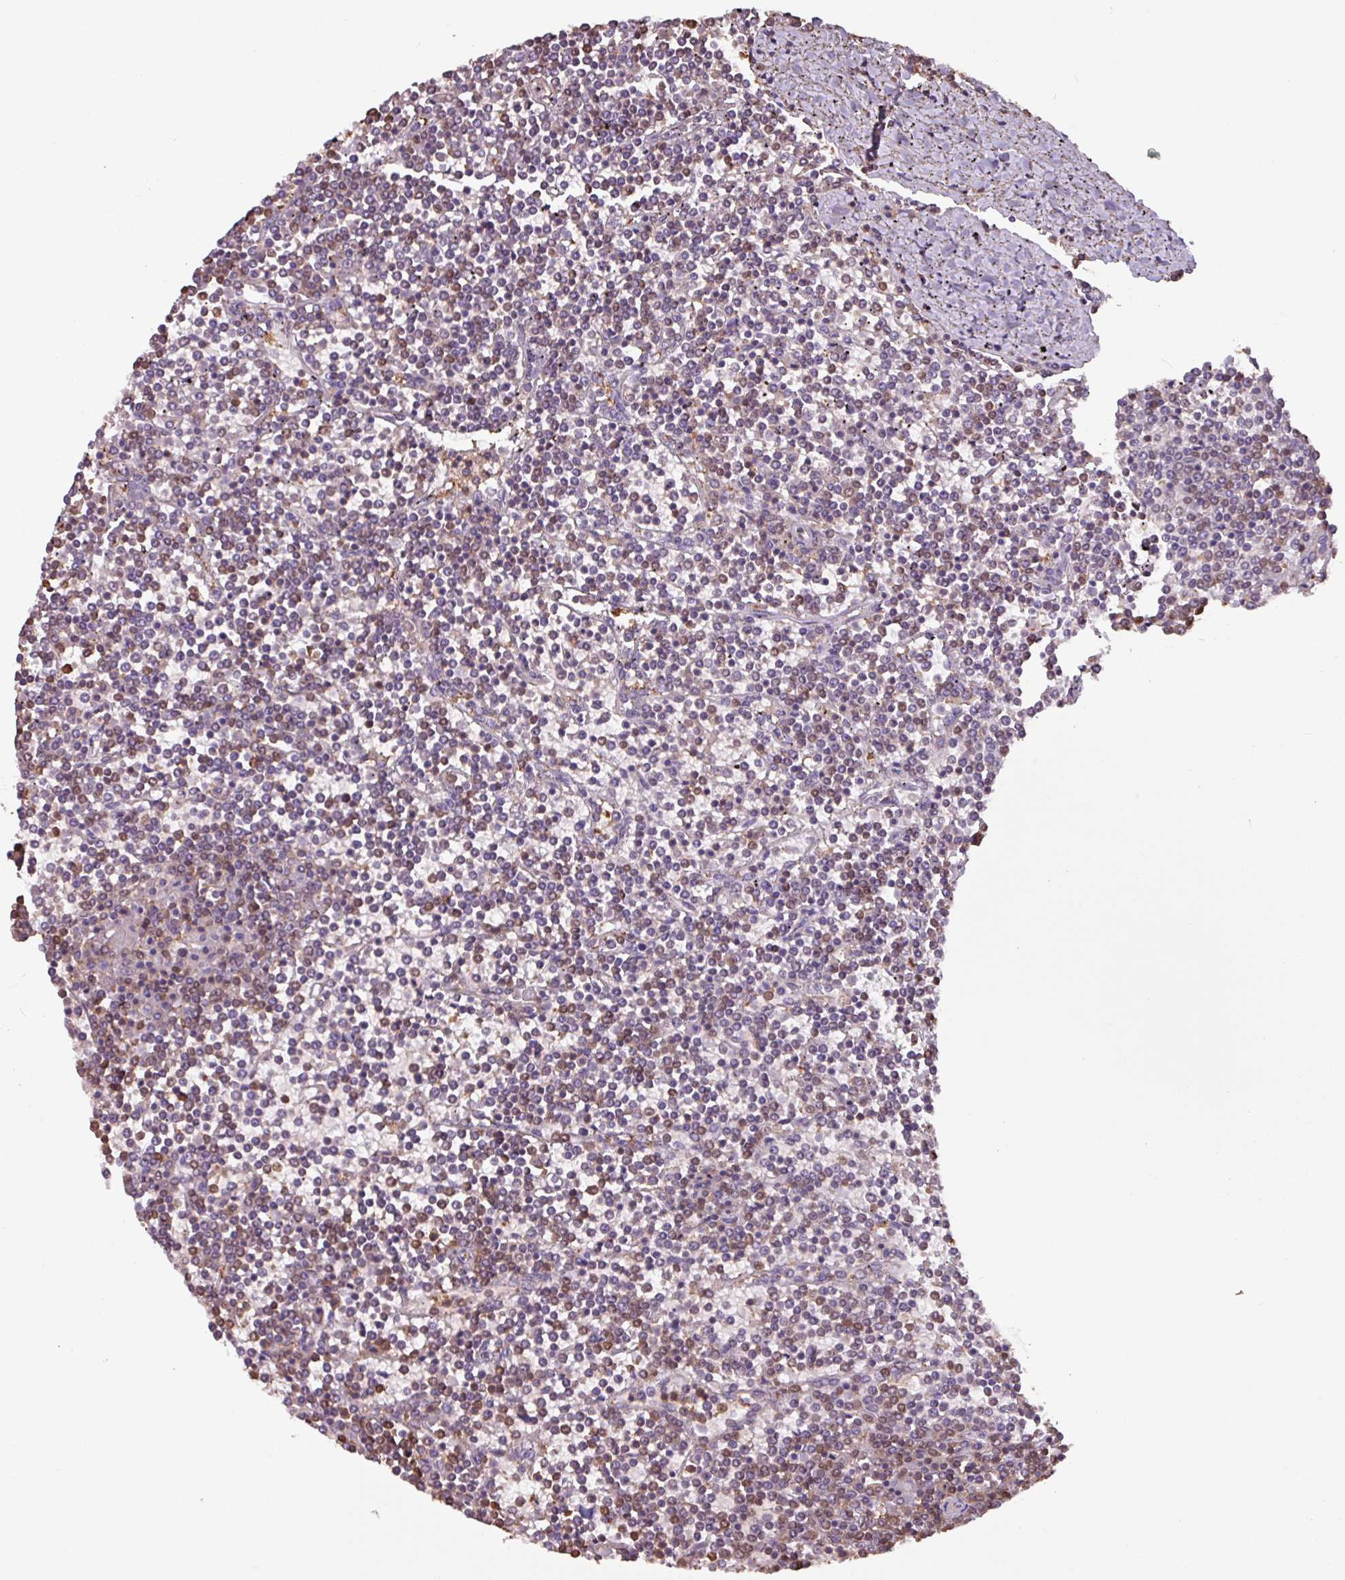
{"staining": {"intensity": "moderate", "quantity": "<25%", "location": "cytoplasmic/membranous,nuclear"}, "tissue": "lymphoma", "cell_type": "Tumor cells", "image_type": "cancer", "snomed": [{"axis": "morphology", "description": "Malignant lymphoma, non-Hodgkin's type, Low grade"}, {"axis": "topography", "description": "Spleen"}], "caption": "Human lymphoma stained with a brown dye displays moderate cytoplasmic/membranous and nuclear positive staining in approximately <25% of tumor cells.", "gene": "ARHGDIB", "patient": {"sex": "female", "age": 19}}